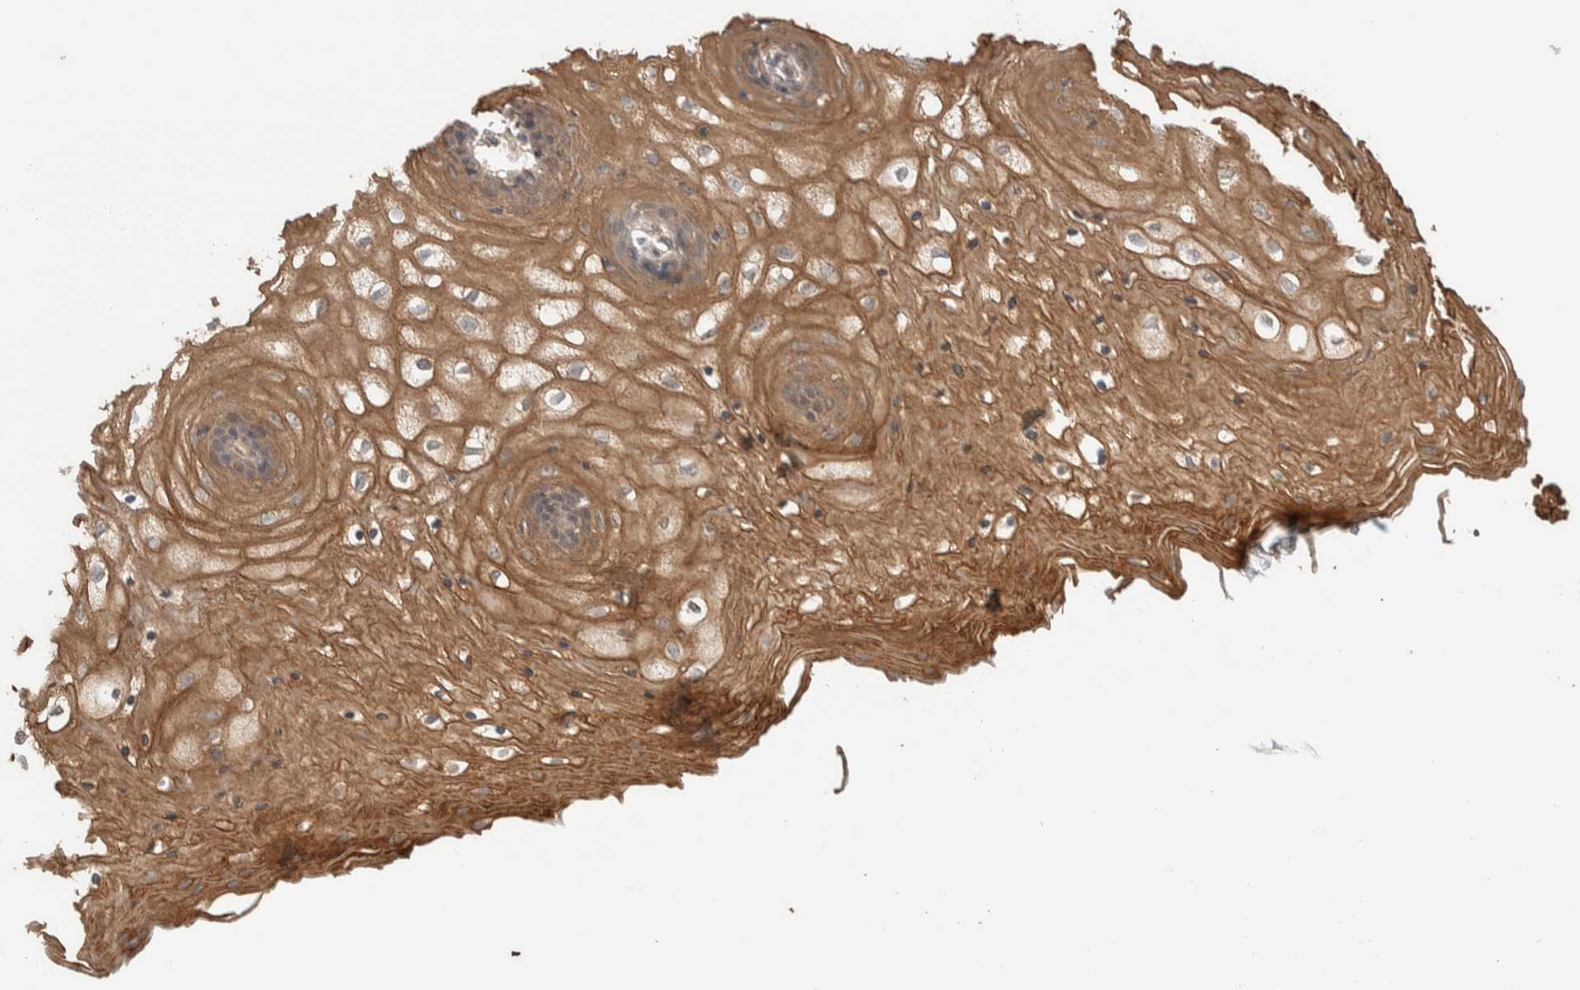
{"staining": {"intensity": "moderate", "quantity": ">75%", "location": "cytoplasmic/membranous"}, "tissue": "vagina", "cell_type": "Squamous epithelial cells", "image_type": "normal", "snomed": [{"axis": "morphology", "description": "Normal tissue, NOS"}, {"axis": "topography", "description": "Vagina"}], "caption": "Squamous epithelial cells demonstrate medium levels of moderate cytoplasmic/membranous staining in about >75% of cells in benign vagina. The protein is stained brown, and the nuclei are stained in blue (DAB (3,3'-diaminobenzidine) IHC with brightfield microscopy, high magnification).", "gene": "KCNJ5", "patient": {"sex": "female", "age": 34}}